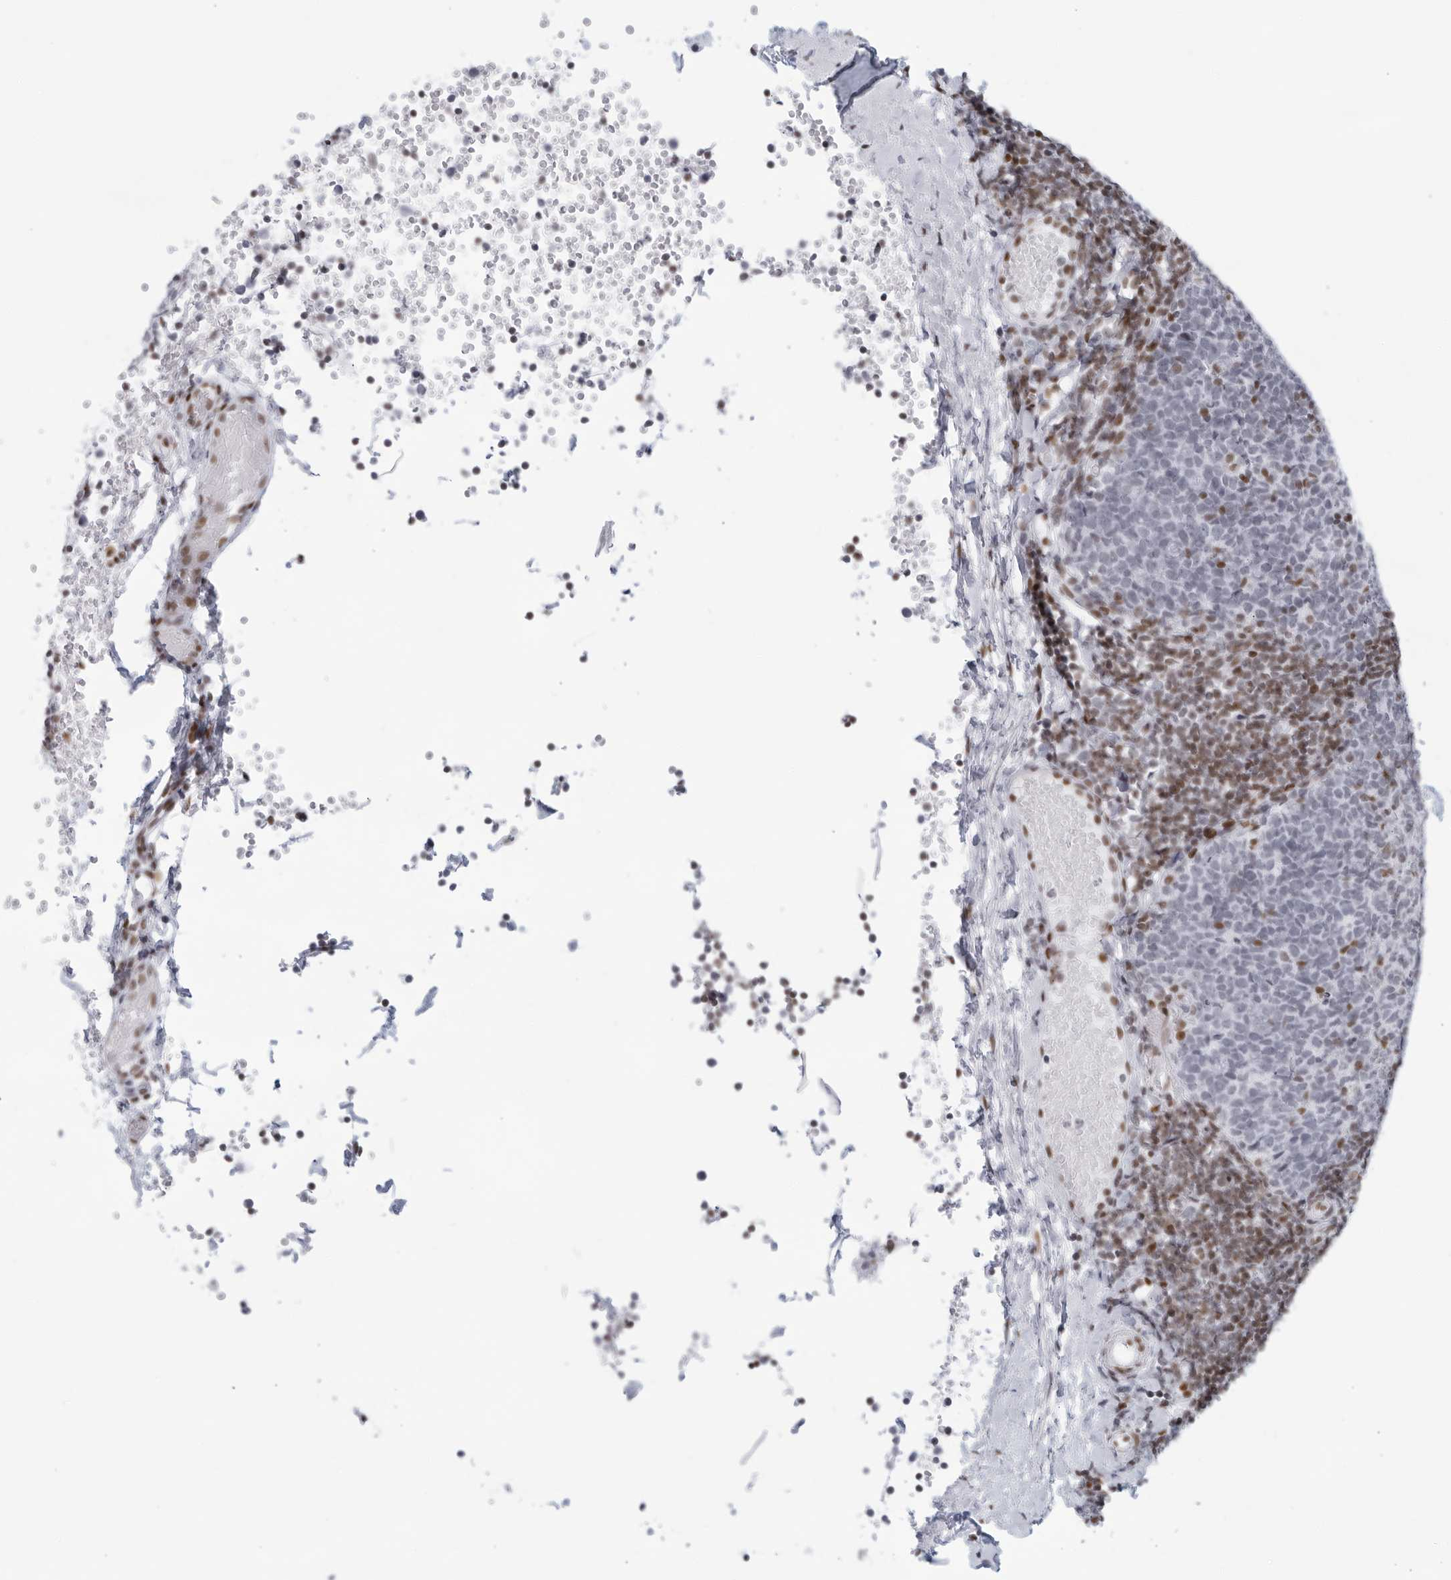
{"staining": {"intensity": "moderate", "quantity": "<25%", "location": "nuclear"}, "tissue": "tonsil", "cell_type": "Germinal center cells", "image_type": "normal", "snomed": [{"axis": "morphology", "description": "Normal tissue, NOS"}, {"axis": "topography", "description": "Tonsil"}], "caption": "Protein expression analysis of benign tonsil reveals moderate nuclear expression in about <25% of germinal center cells.", "gene": "HP1BP3", "patient": {"sex": "female", "age": 19}}